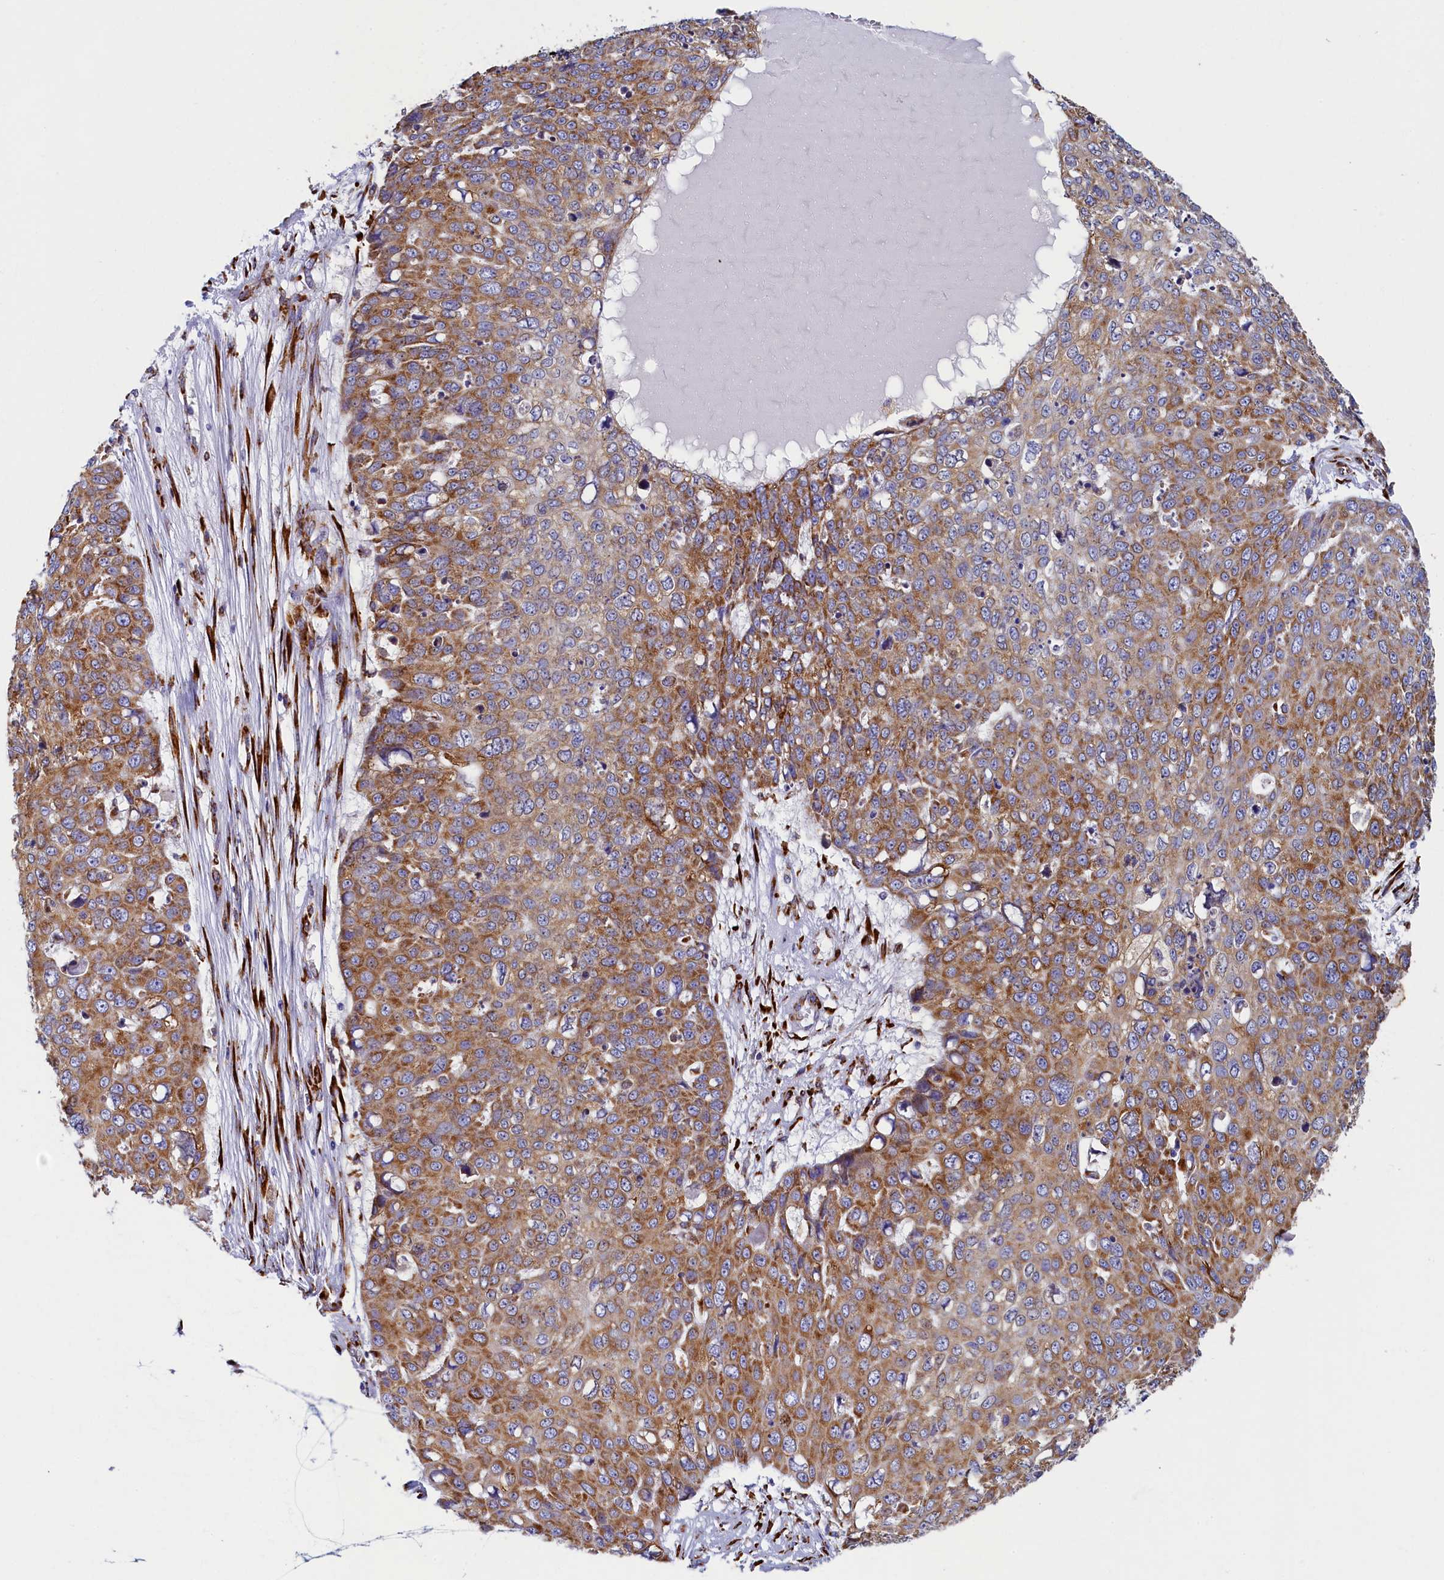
{"staining": {"intensity": "moderate", "quantity": ">75%", "location": "cytoplasmic/membranous"}, "tissue": "skin cancer", "cell_type": "Tumor cells", "image_type": "cancer", "snomed": [{"axis": "morphology", "description": "Squamous cell carcinoma, NOS"}, {"axis": "topography", "description": "Skin"}], "caption": "An immunohistochemistry photomicrograph of neoplastic tissue is shown. Protein staining in brown labels moderate cytoplasmic/membranous positivity in skin cancer (squamous cell carcinoma) within tumor cells. (Brightfield microscopy of DAB IHC at high magnification).", "gene": "TMEM18", "patient": {"sex": "male", "age": 71}}